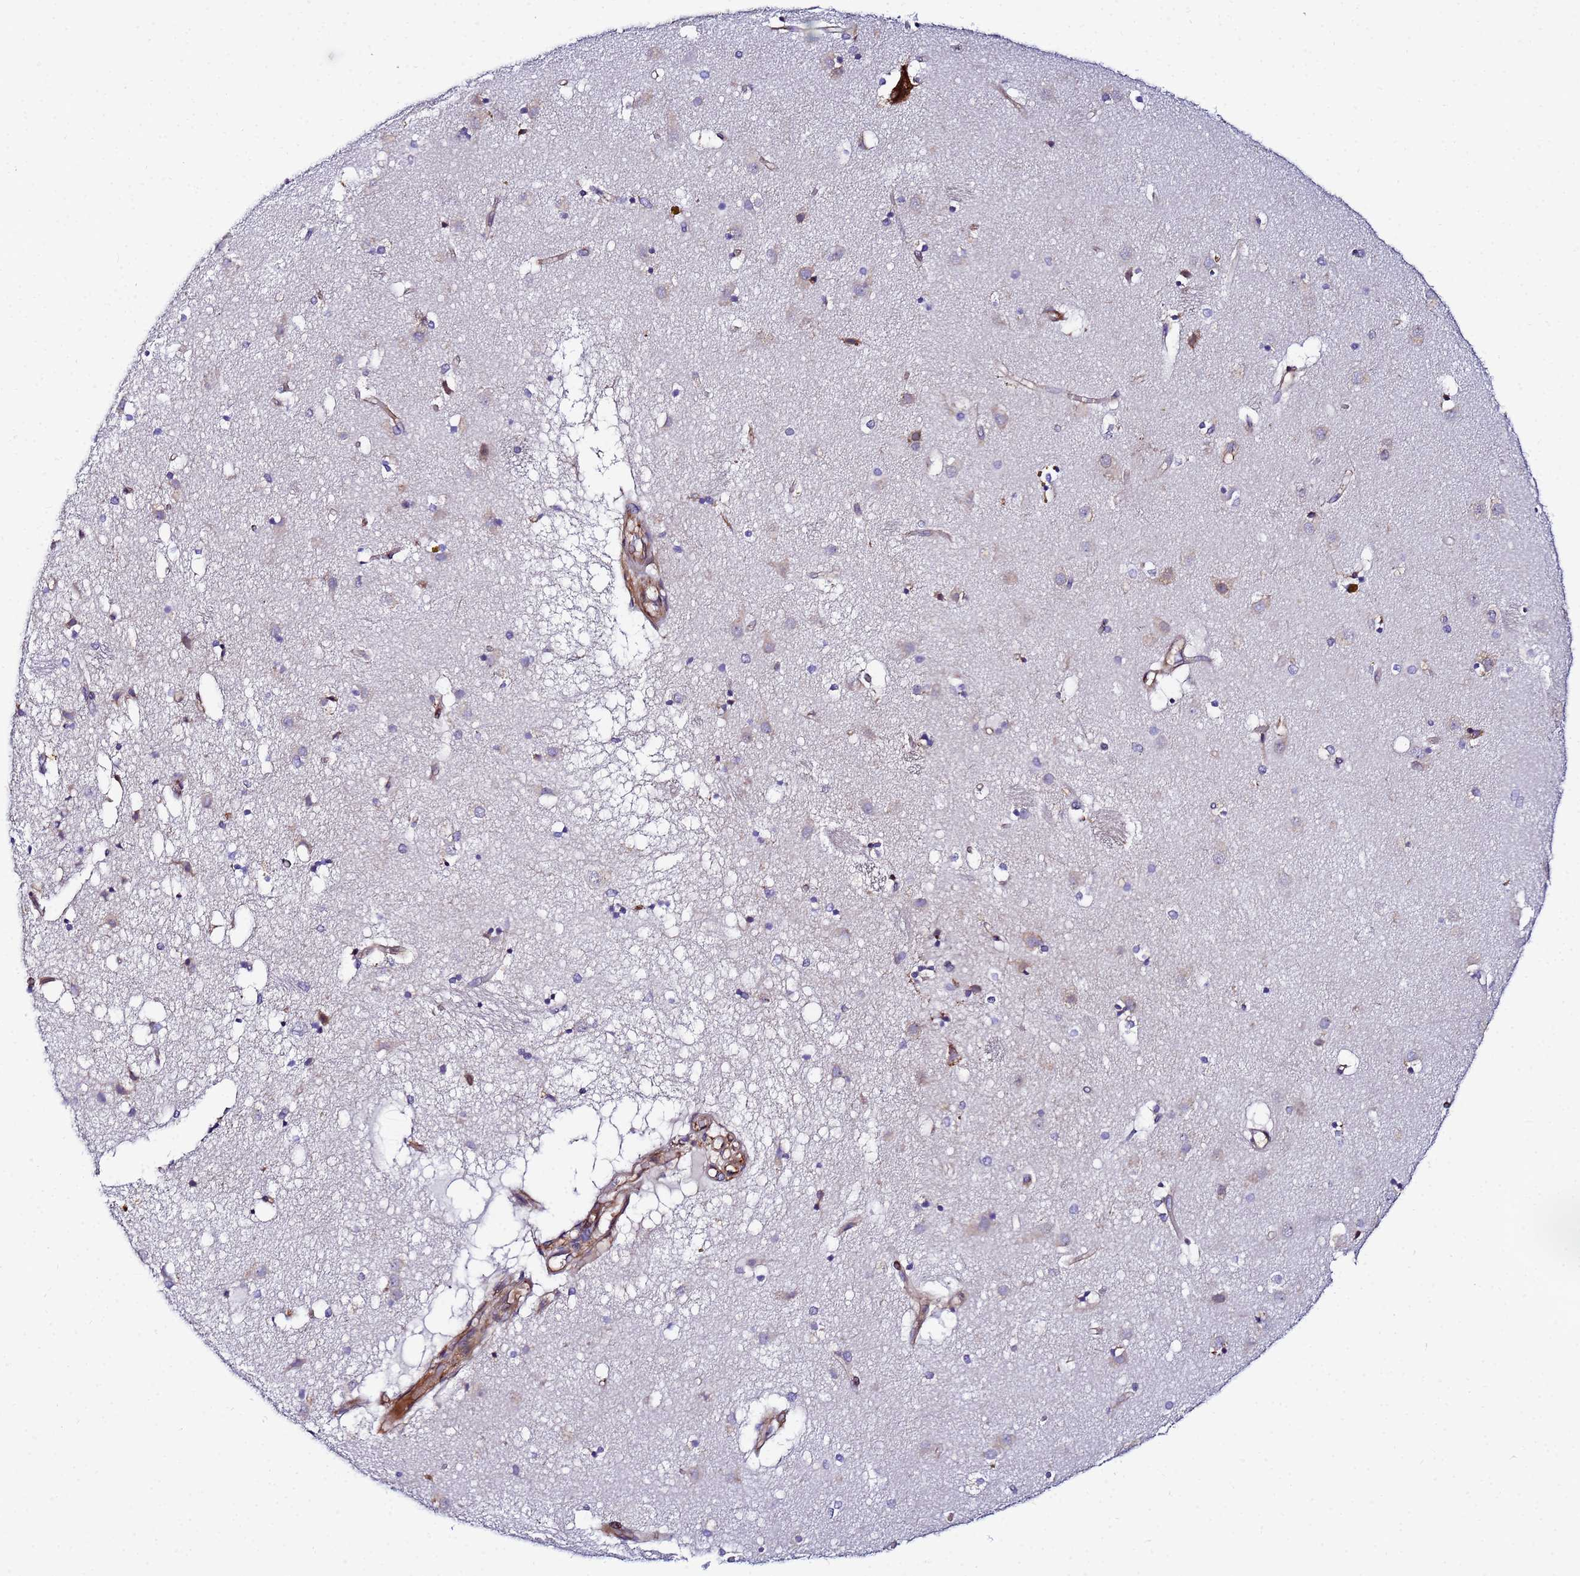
{"staining": {"intensity": "negative", "quantity": "none", "location": "none"}, "tissue": "caudate", "cell_type": "Glial cells", "image_type": "normal", "snomed": [{"axis": "morphology", "description": "Normal tissue, NOS"}, {"axis": "topography", "description": "Lateral ventricle wall"}], "caption": "Immunohistochemical staining of unremarkable human caudate demonstrates no significant positivity in glial cells.", "gene": "POM121C", "patient": {"sex": "male", "age": 70}}